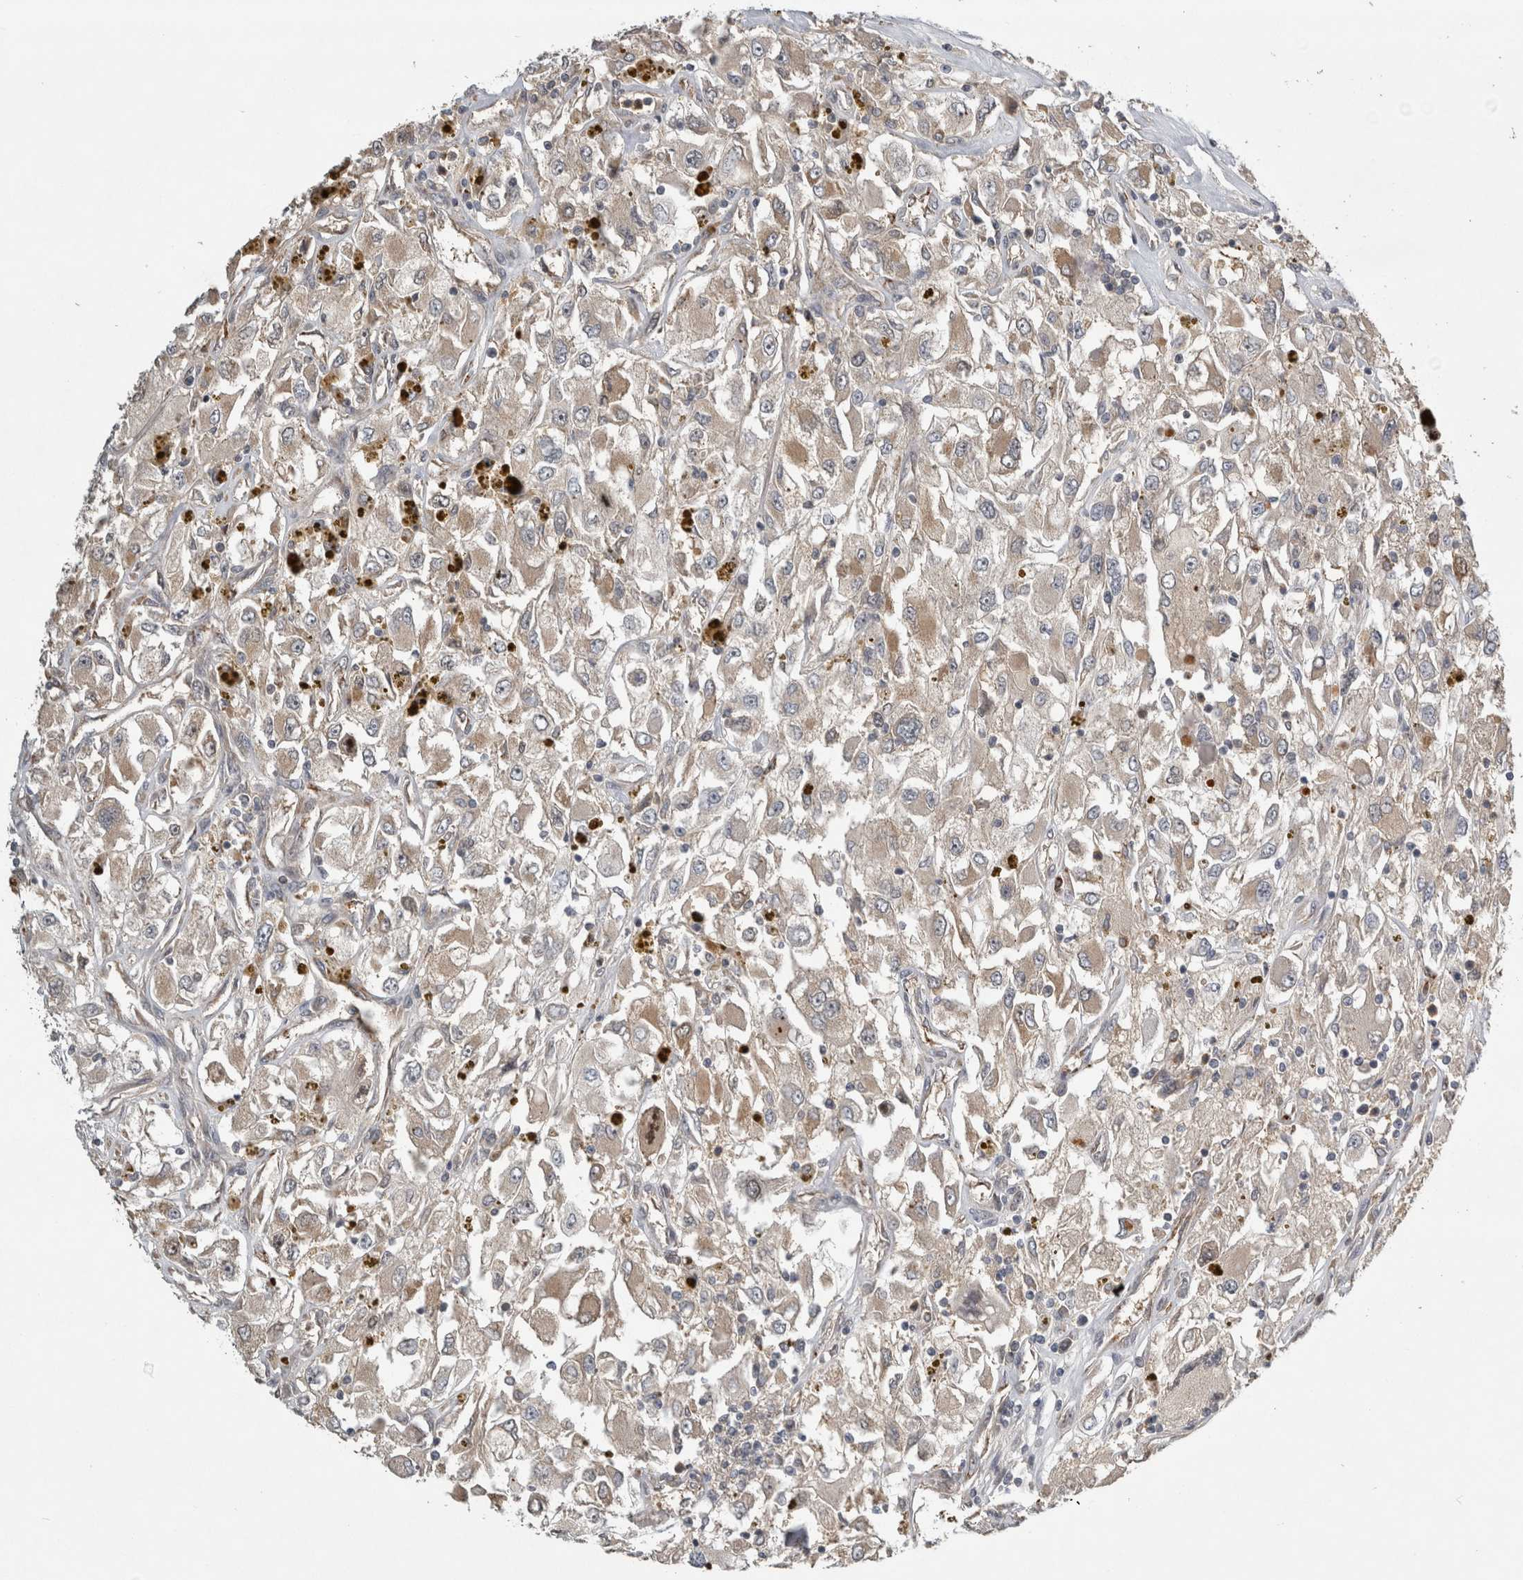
{"staining": {"intensity": "weak", "quantity": "25%-75%", "location": "cytoplasmic/membranous"}, "tissue": "renal cancer", "cell_type": "Tumor cells", "image_type": "cancer", "snomed": [{"axis": "morphology", "description": "Adenocarcinoma, NOS"}, {"axis": "topography", "description": "Kidney"}], "caption": "Protein analysis of renal adenocarcinoma tissue exhibits weak cytoplasmic/membranous expression in about 25%-75% of tumor cells.", "gene": "TRMT61B", "patient": {"sex": "female", "age": 52}}